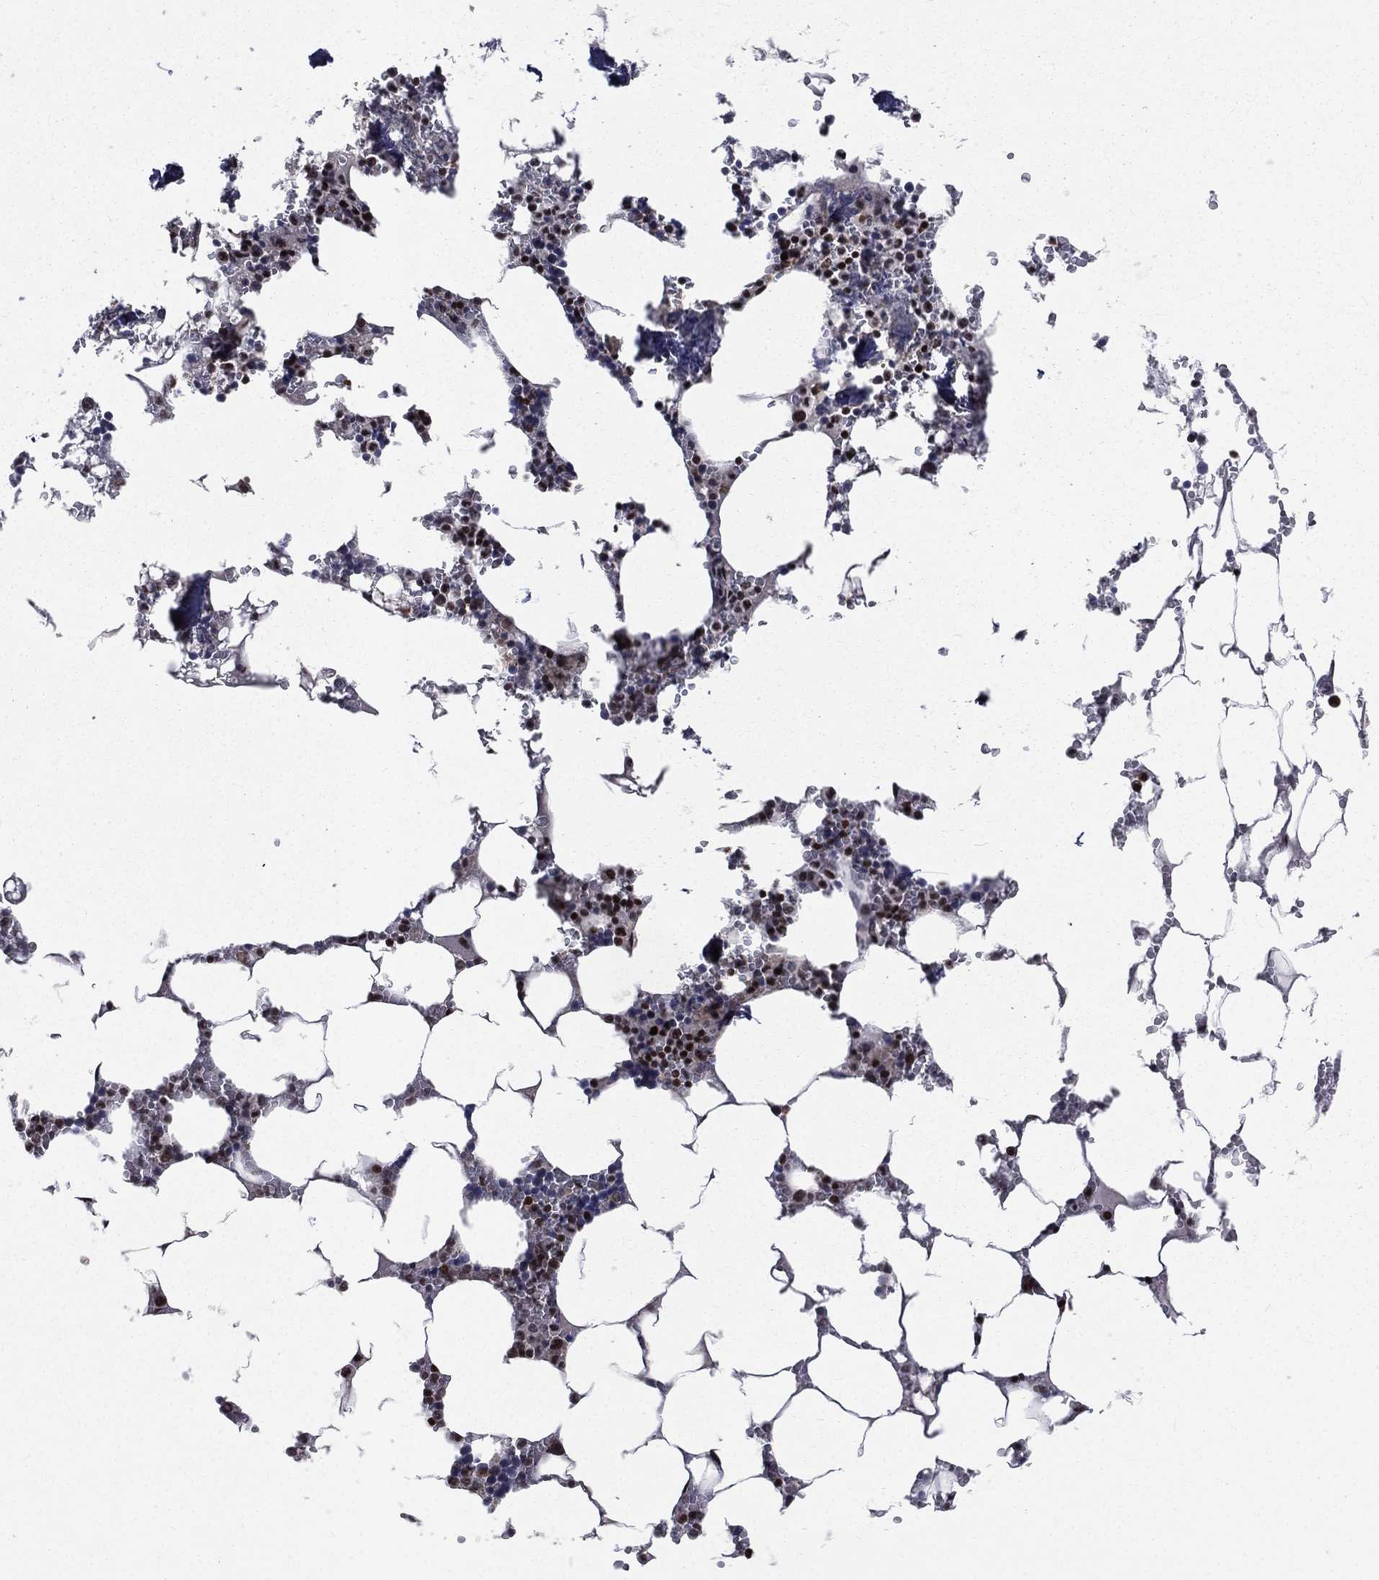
{"staining": {"intensity": "strong", "quantity": "25%-75%", "location": "nuclear"}, "tissue": "bone marrow", "cell_type": "Hematopoietic cells", "image_type": "normal", "snomed": [{"axis": "morphology", "description": "Normal tissue, NOS"}, {"axis": "topography", "description": "Bone marrow"}], "caption": "This photomicrograph exhibits normal bone marrow stained with immunohistochemistry to label a protein in brown. The nuclear of hematopoietic cells show strong positivity for the protein. Nuclei are counter-stained blue.", "gene": "POLB", "patient": {"sex": "female", "age": 64}}